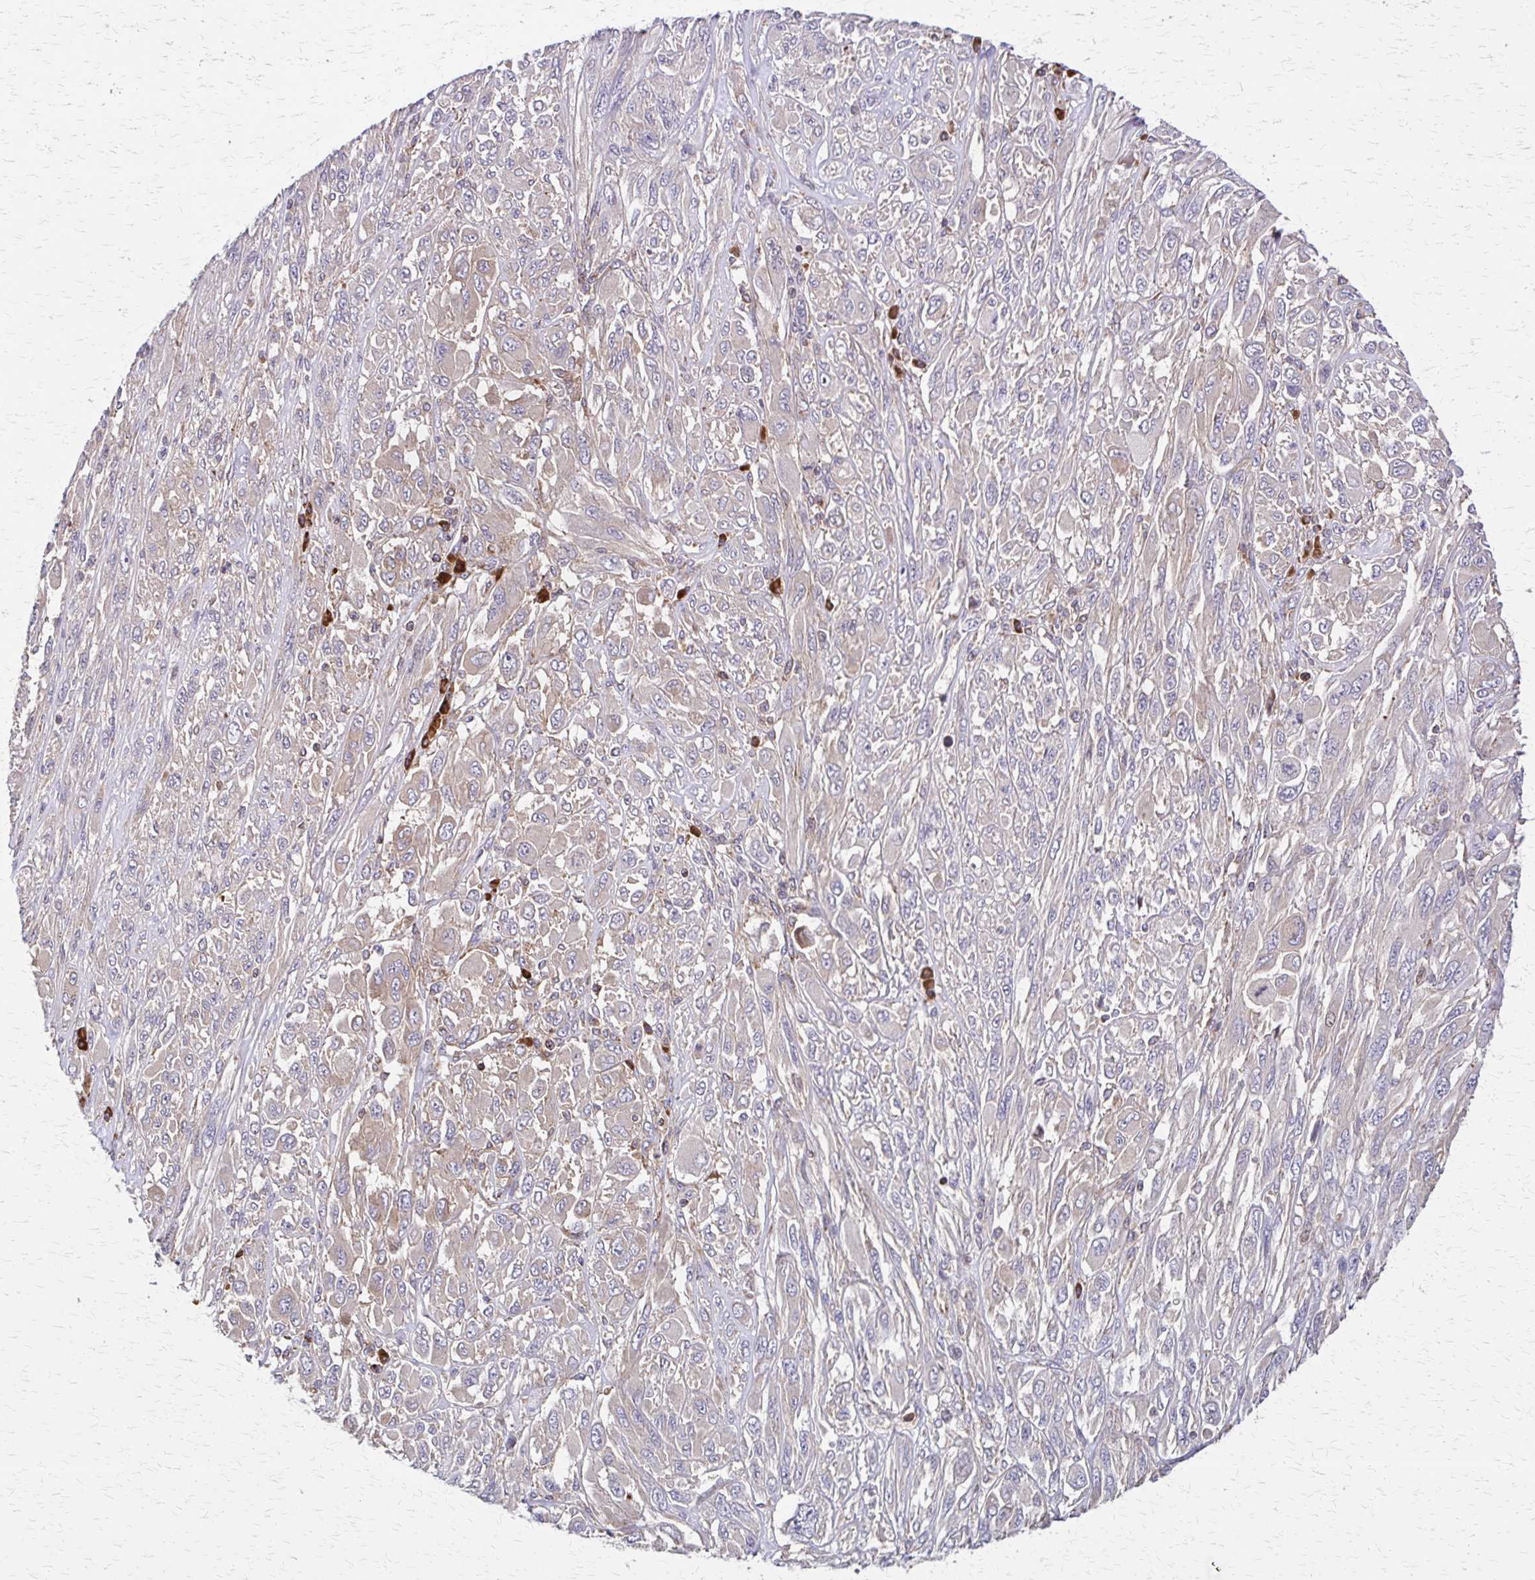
{"staining": {"intensity": "weak", "quantity": "25%-75%", "location": "cytoplasmic/membranous"}, "tissue": "melanoma", "cell_type": "Tumor cells", "image_type": "cancer", "snomed": [{"axis": "morphology", "description": "Malignant melanoma, NOS"}, {"axis": "topography", "description": "Skin"}], "caption": "Immunohistochemical staining of malignant melanoma shows weak cytoplasmic/membranous protein expression in approximately 25%-75% of tumor cells.", "gene": "EEF2", "patient": {"sex": "female", "age": 91}}